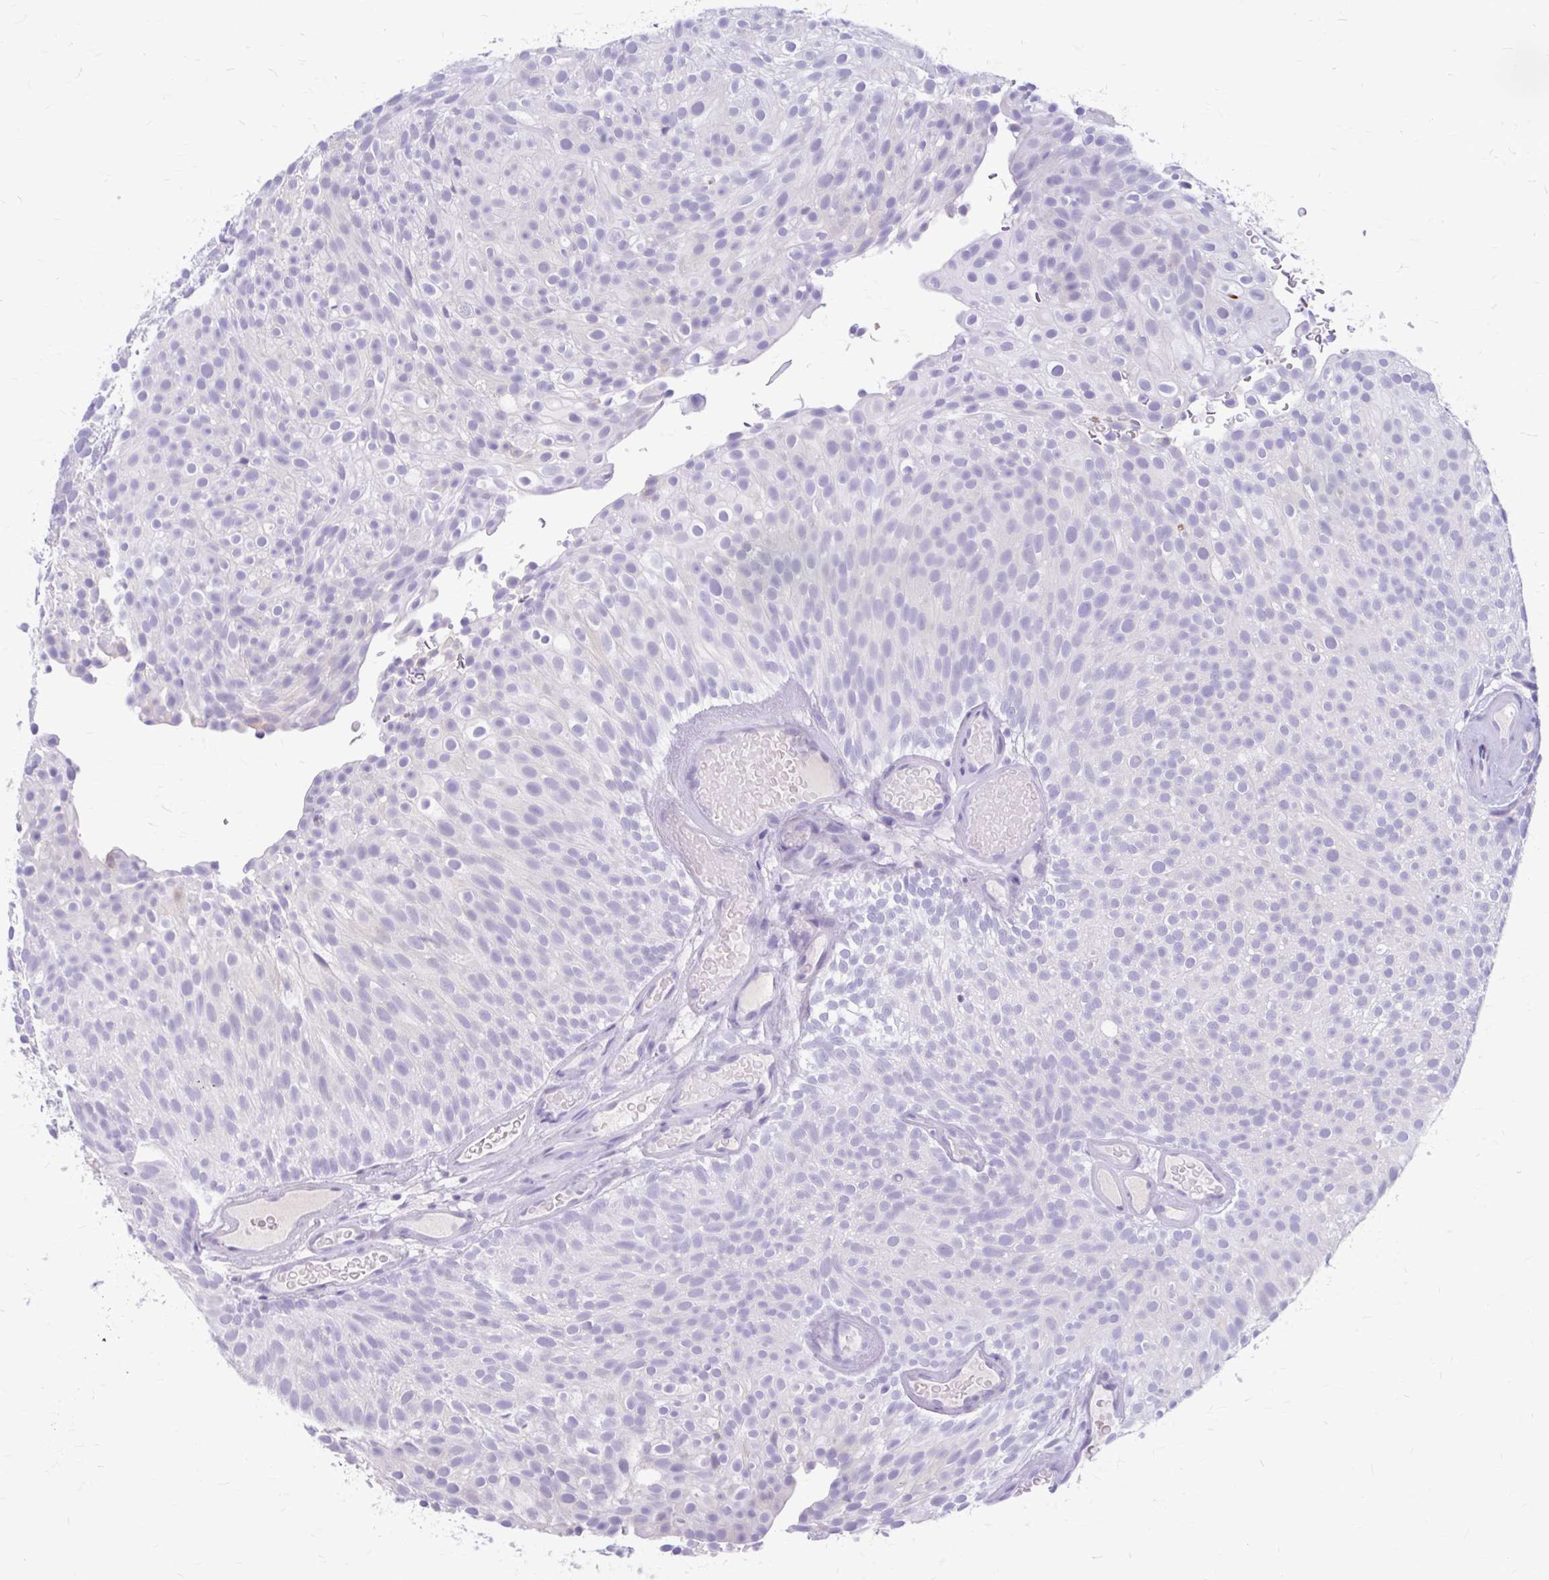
{"staining": {"intensity": "negative", "quantity": "none", "location": "none"}, "tissue": "urothelial cancer", "cell_type": "Tumor cells", "image_type": "cancer", "snomed": [{"axis": "morphology", "description": "Urothelial carcinoma, Low grade"}, {"axis": "topography", "description": "Urinary bladder"}], "caption": "Protein analysis of urothelial carcinoma (low-grade) shows no significant expression in tumor cells.", "gene": "KLHDC7A", "patient": {"sex": "male", "age": 78}}